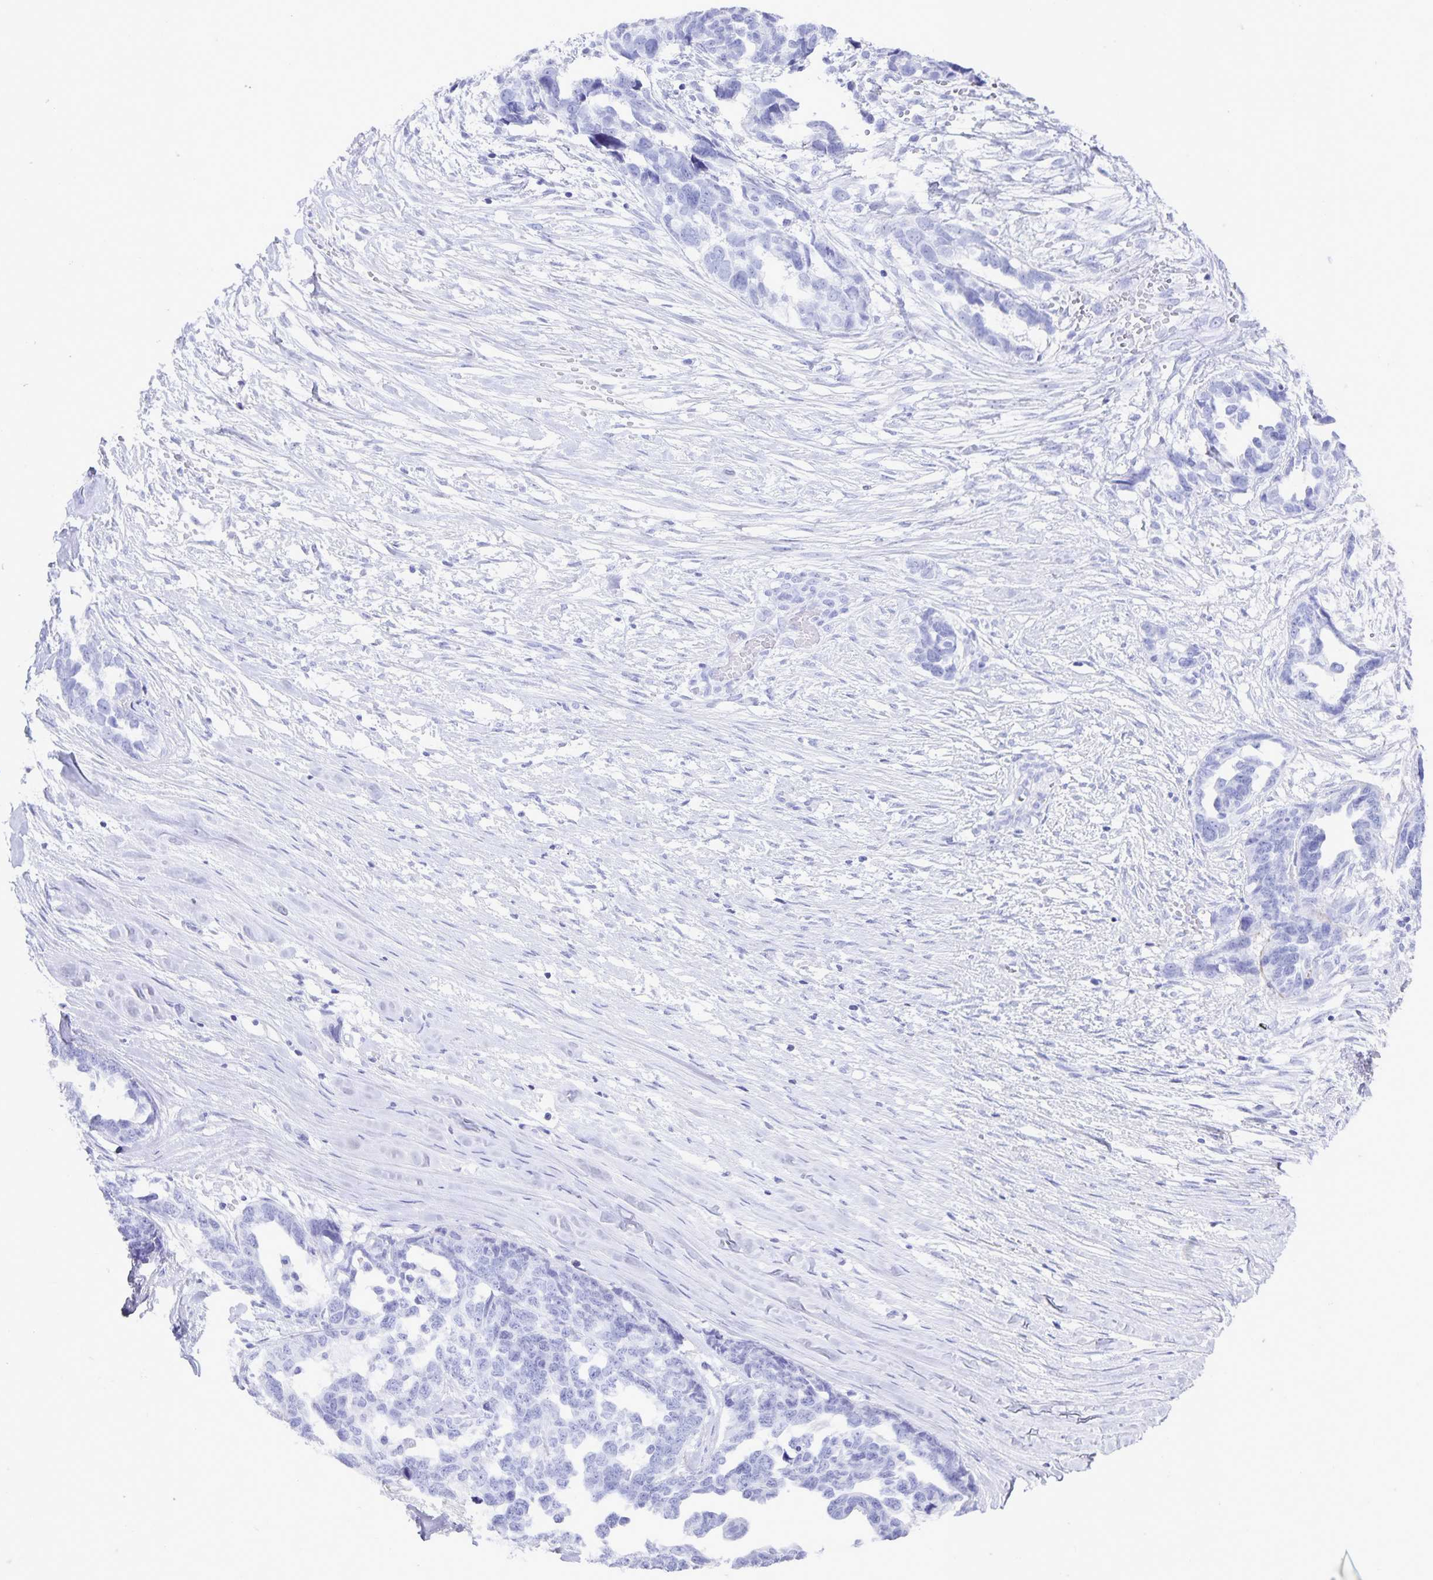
{"staining": {"intensity": "negative", "quantity": "none", "location": "none"}, "tissue": "ovarian cancer", "cell_type": "Tumor cells", "image_type": "cancer", "snomed": [{"axis": "morphology", "description": "Cystadenocarcinoma, serous, NOS"}, {"axis": "topography", "description": "Ovary"}], "caption": "Tumor cells show no significant protein expression in ovarian cancer.", "gene": "AQP4", "patient": {"sex": "female", "age": 69}}